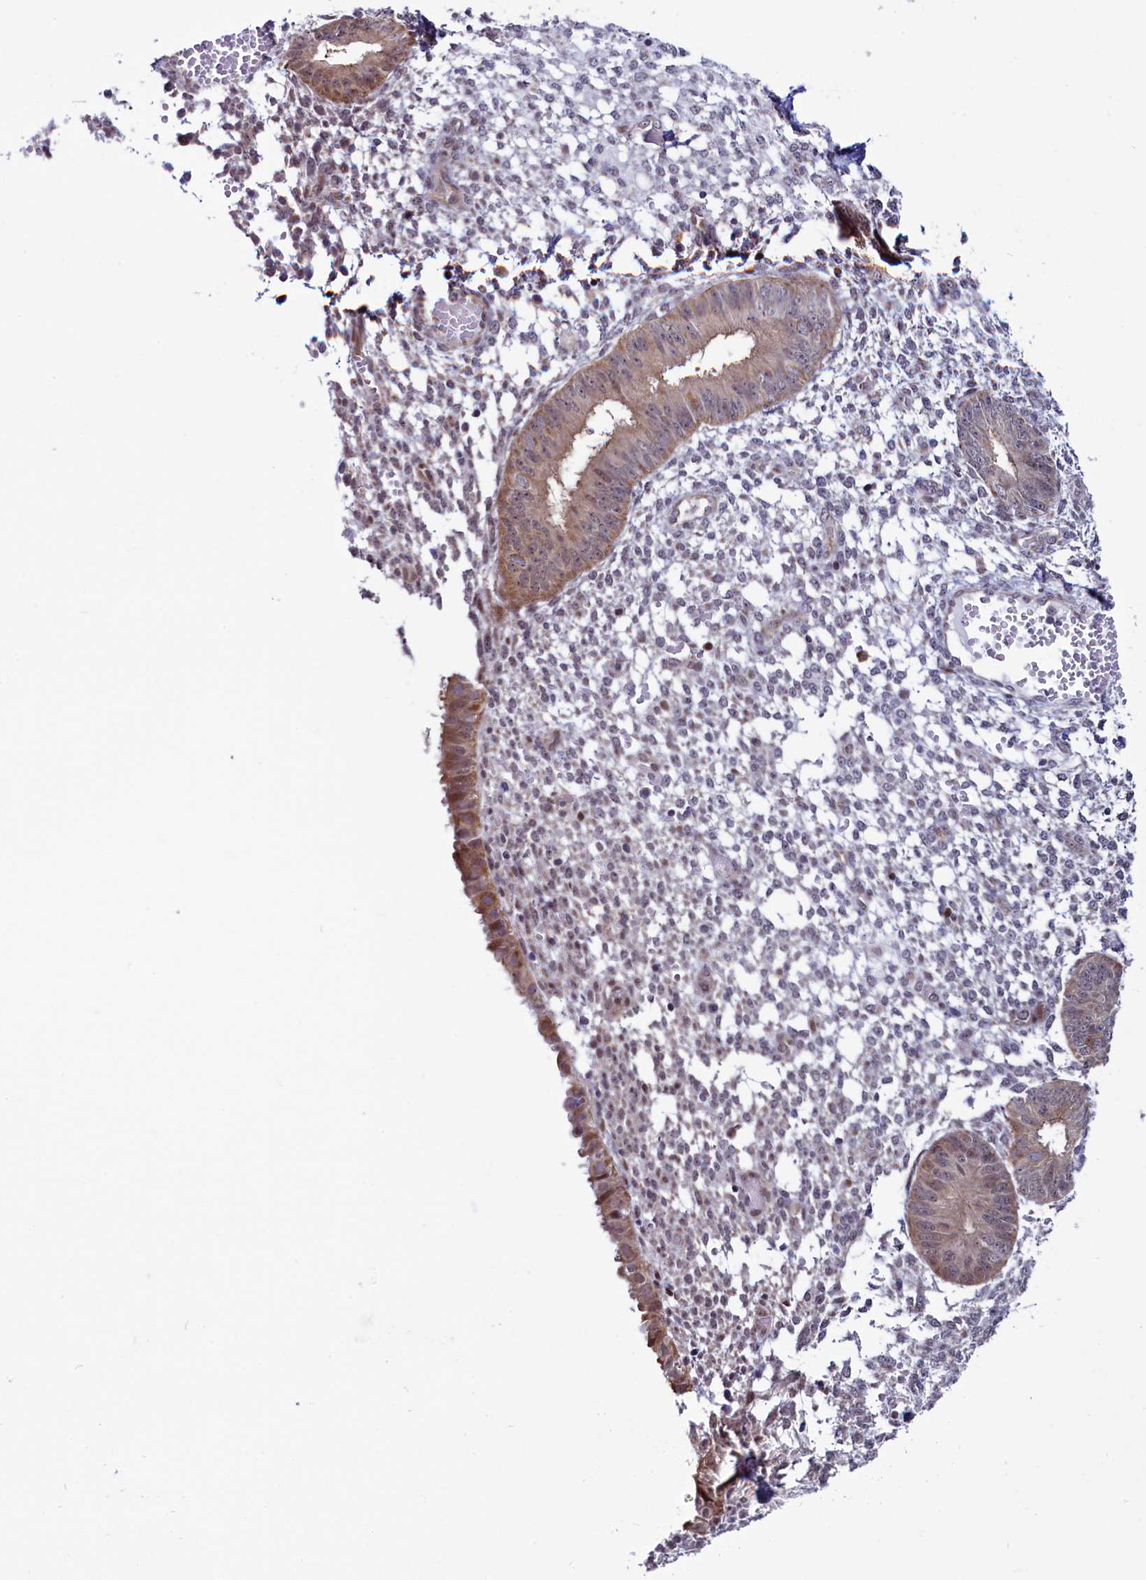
{"staining": {"intensity": "weak", "quantity": "<25%", "location": "cytoplasmic/membranous,nuclear"}, "tissue": "endometrium", "cell_type": "Cells in endometrial stroma", "image_type": "normal", "snomed": [{"axis": "morphology", "description": "Normal tissue, NOS"}, {"axis": "topography", "description": "Endometrium"}], "caption": "This is a histopathology image of immunohistochemistry staining of unremarkable endometrium, which shows no positivity in cells in endometrial stroma.", "gene": "CIAPIN1", "patient": {"sex": "female", "age": 49}}